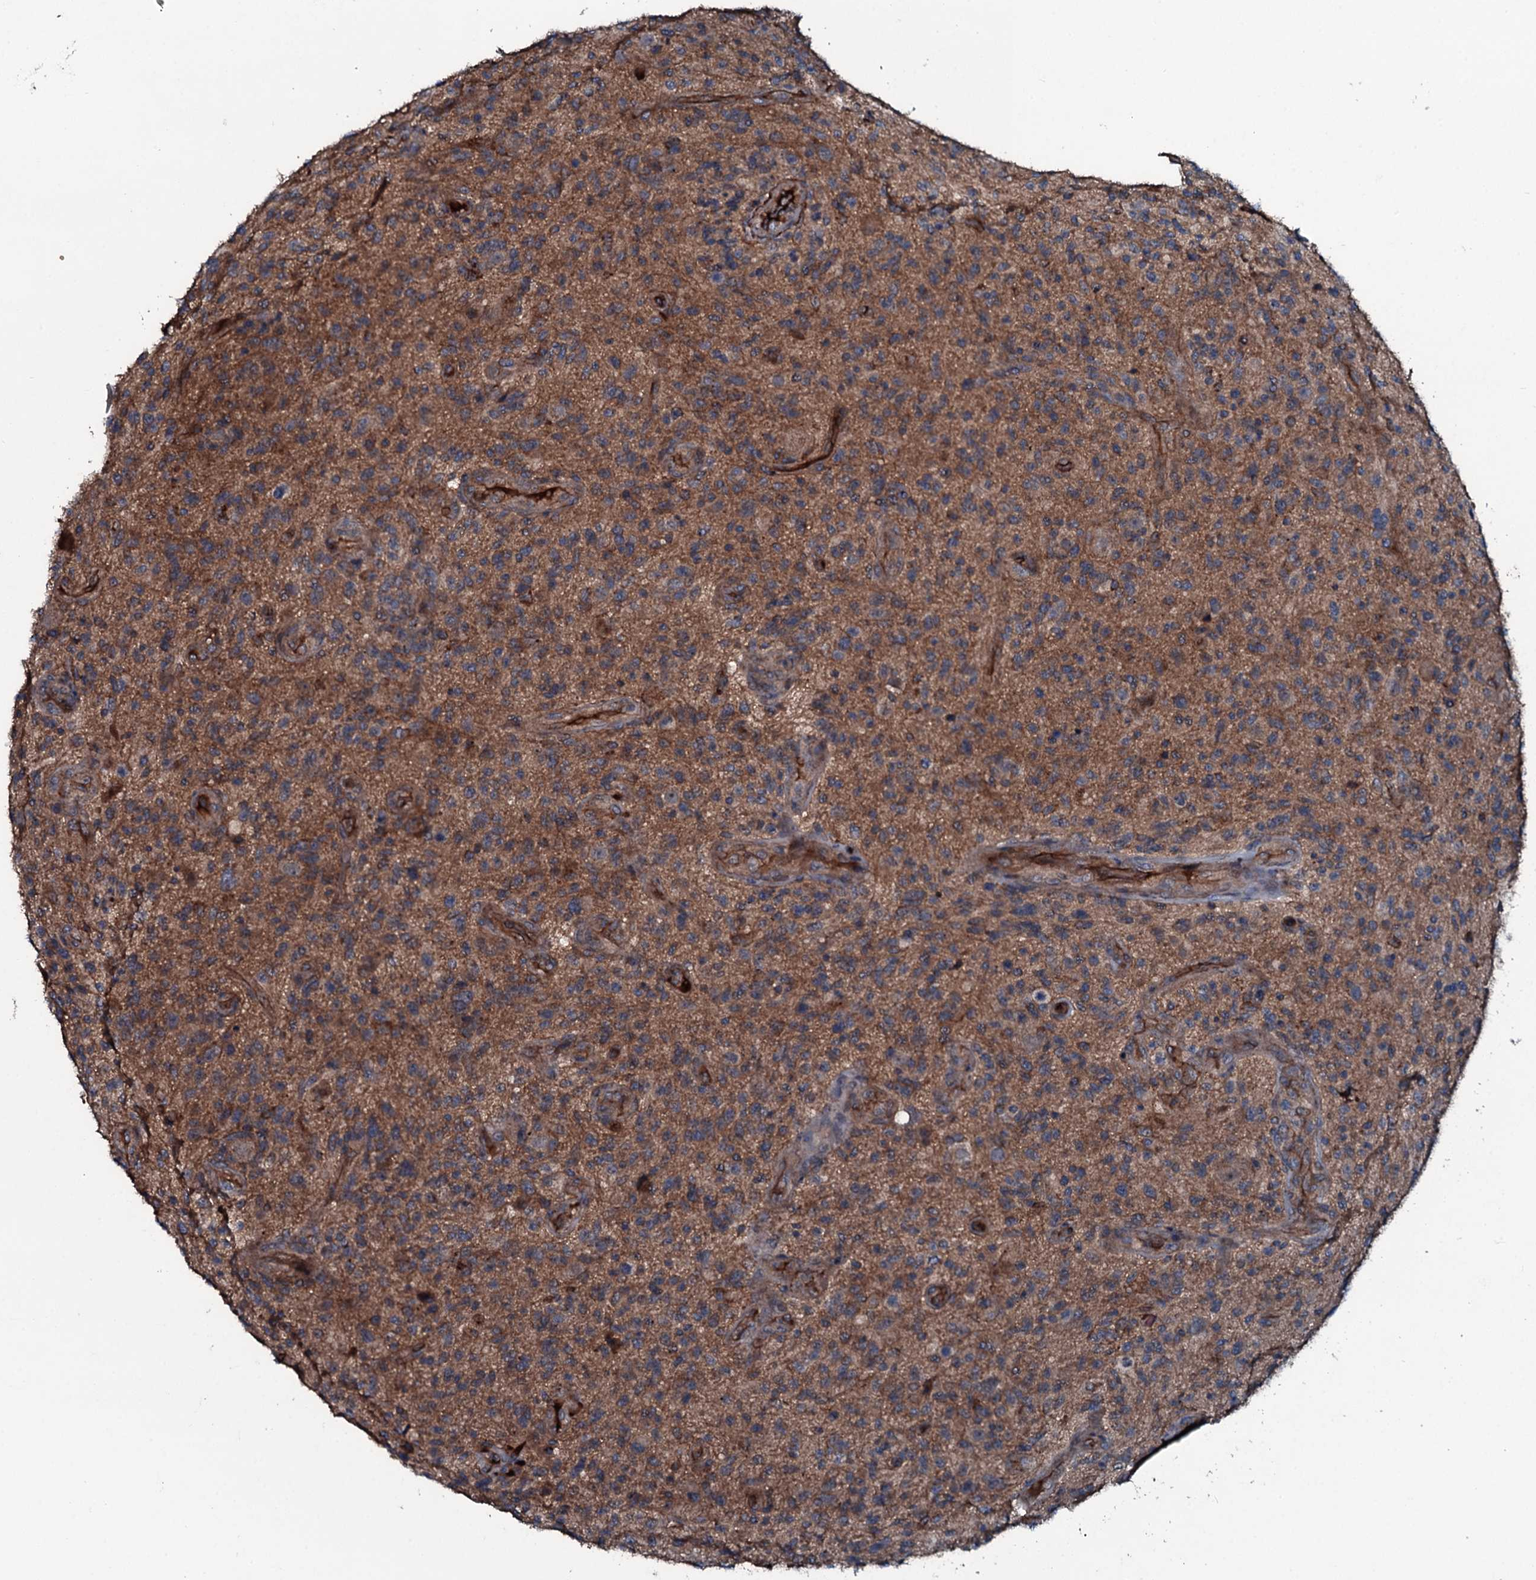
{"staining": {"intensity": "moderate", "quantity": ">75%", "location": "cytoplasmic/membranous"}, "tissue": "glioma", "cell_type": "Tumor cells", "image_type": "cancer", "snomed": [{"axis": "morphology", "description": "Glioma, malignant, High grade"}, {"axis": "topography", "description": "Brain"}], "caption": "Glioma stained for a protein (brown) displays moderate cytoplasmic/membranous positive positivity in about >75% of tumor cells.", "gene": "TRIM7", "patient": {"sex": "male", "age": 47}}